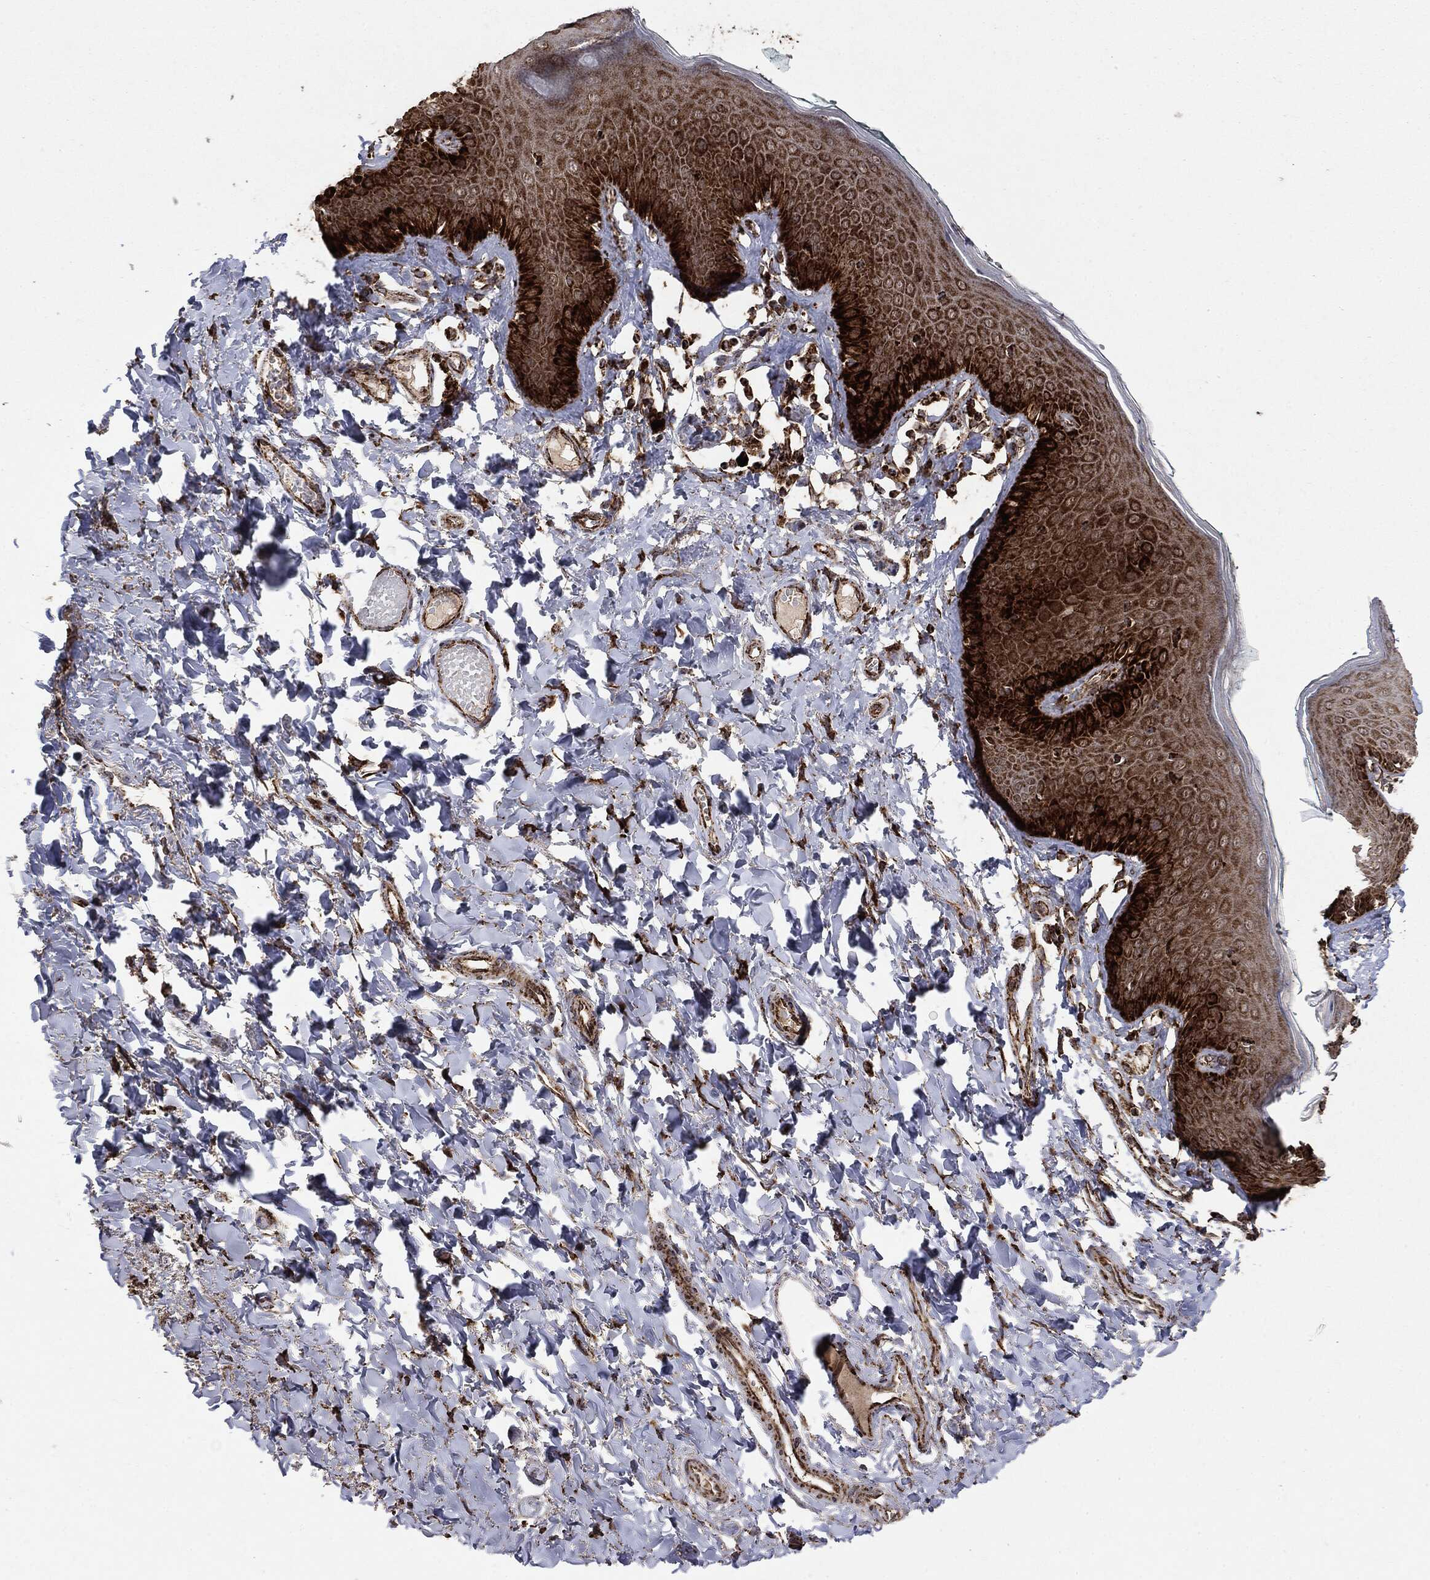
{"staining": {"intensity": "strong", "quantity": ">75%", "location": "cytoplasmic/membranous"}, "tissue": "vagina", "cell_type": "Squamous epithelial cells", "image_type": "normal", "snomed": [{"axis": "morphology", "description": "Normal tissue, NOS"}, {"axis": "topography", "description": "Vagina"}], "caption": "Immunohistochemistry histopathology image of normal human vagina stained for a protein (brown), which reveals high levels of strong cytoplasmic/membranous staining in approximately >75% of squamous epithelial cells.", "gene": "MAP2K1", "patient": {"sex": "female", "age": 66}}